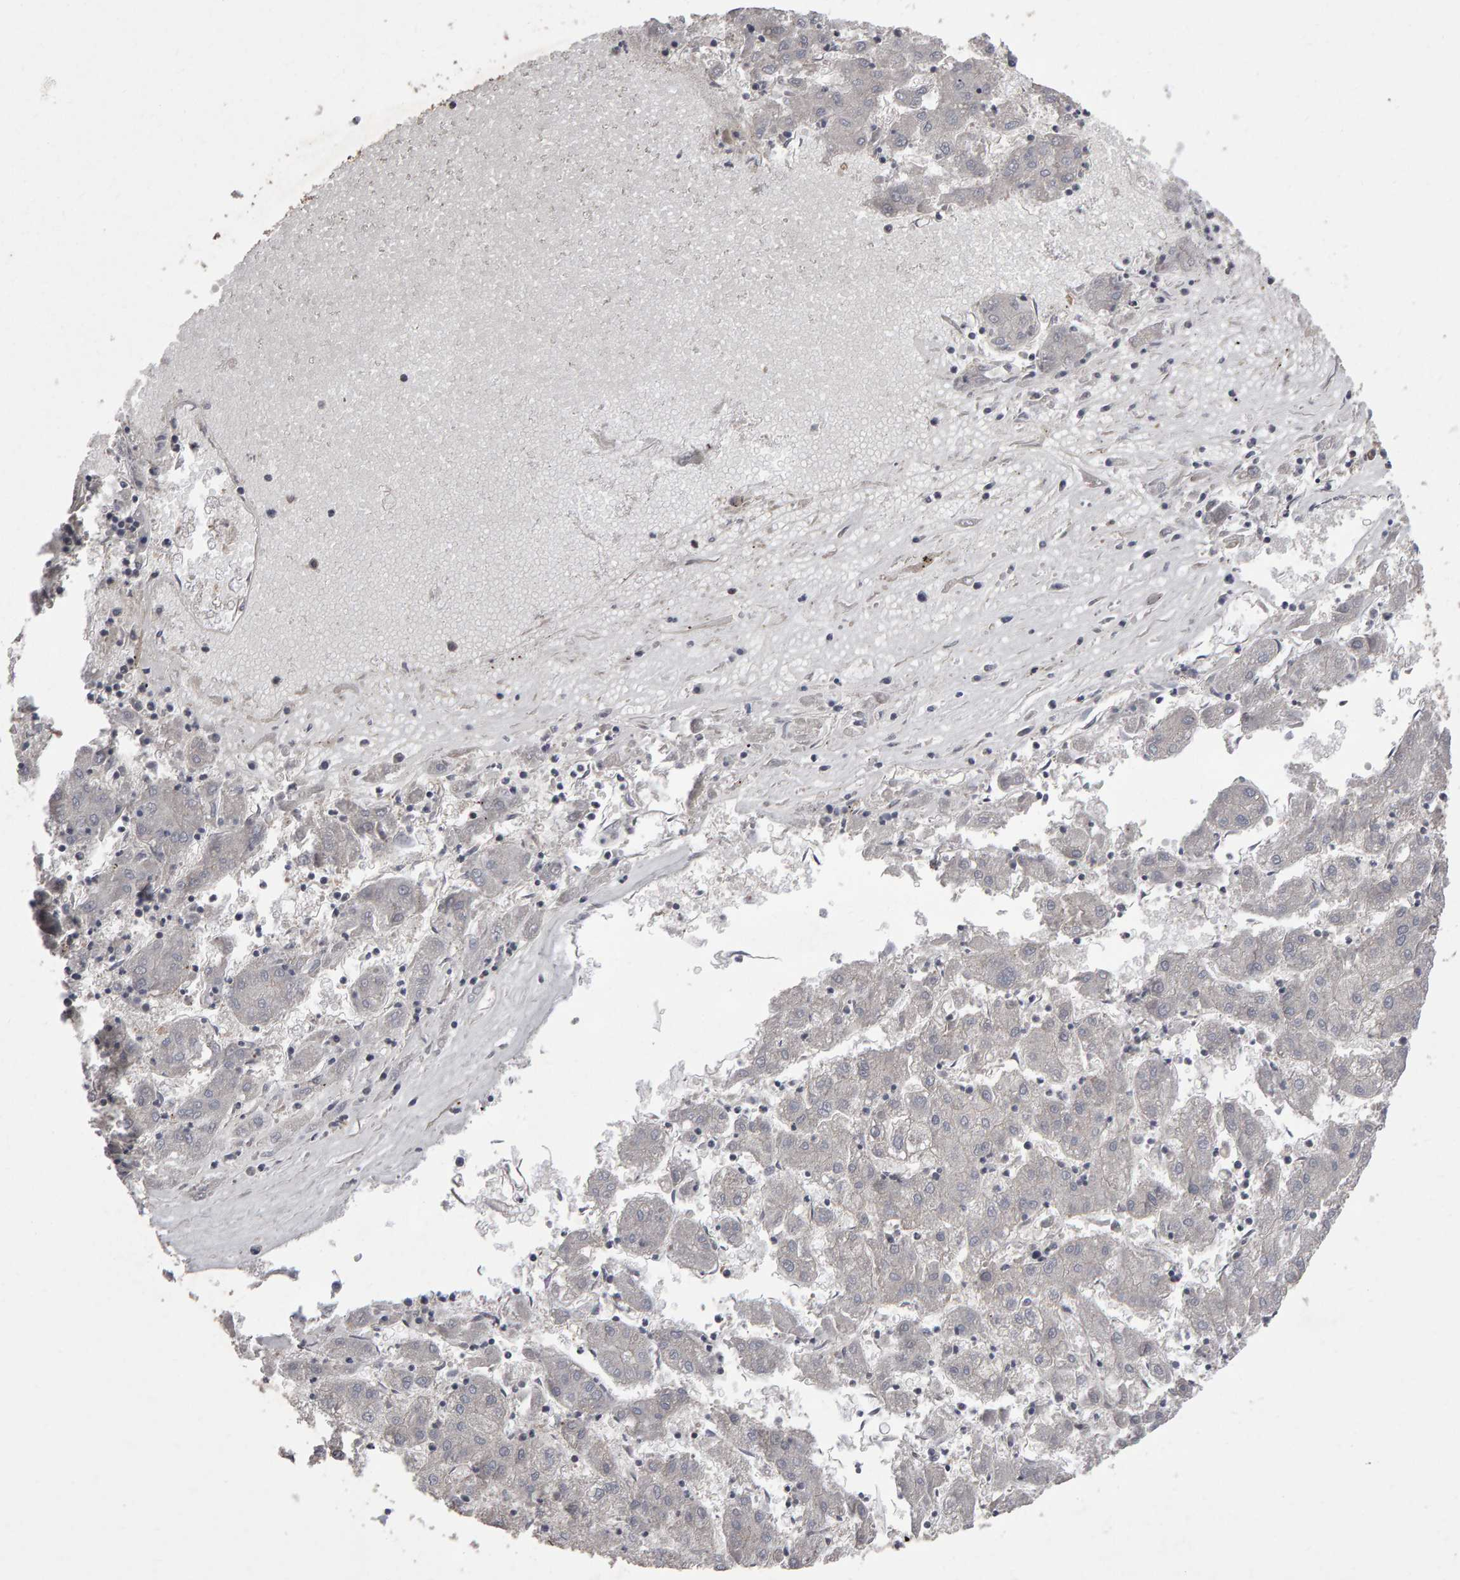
{"staining": {"intensity": "weak", "quantity": "<25%", "location": "cytoplasmic/membranous"}, "tissue": "liver cancer", "cell_type": "Tumor cells", "image_type": "cancer", "snomed": [{"axis": "morphology", "description": "Carcinoma, Hepatocellular, NOS"}, {"axis": "topography", "description": "Liver"}], "caption": "DAB immunohistochemical staining of human liver cancer displays no significant expression in tumor cells. (DAB immunohistochemistry visualized using brightfield microscopy, high magnification).", "gene": "SCRIB", "patient": {"sex": "male", "age": 72}}